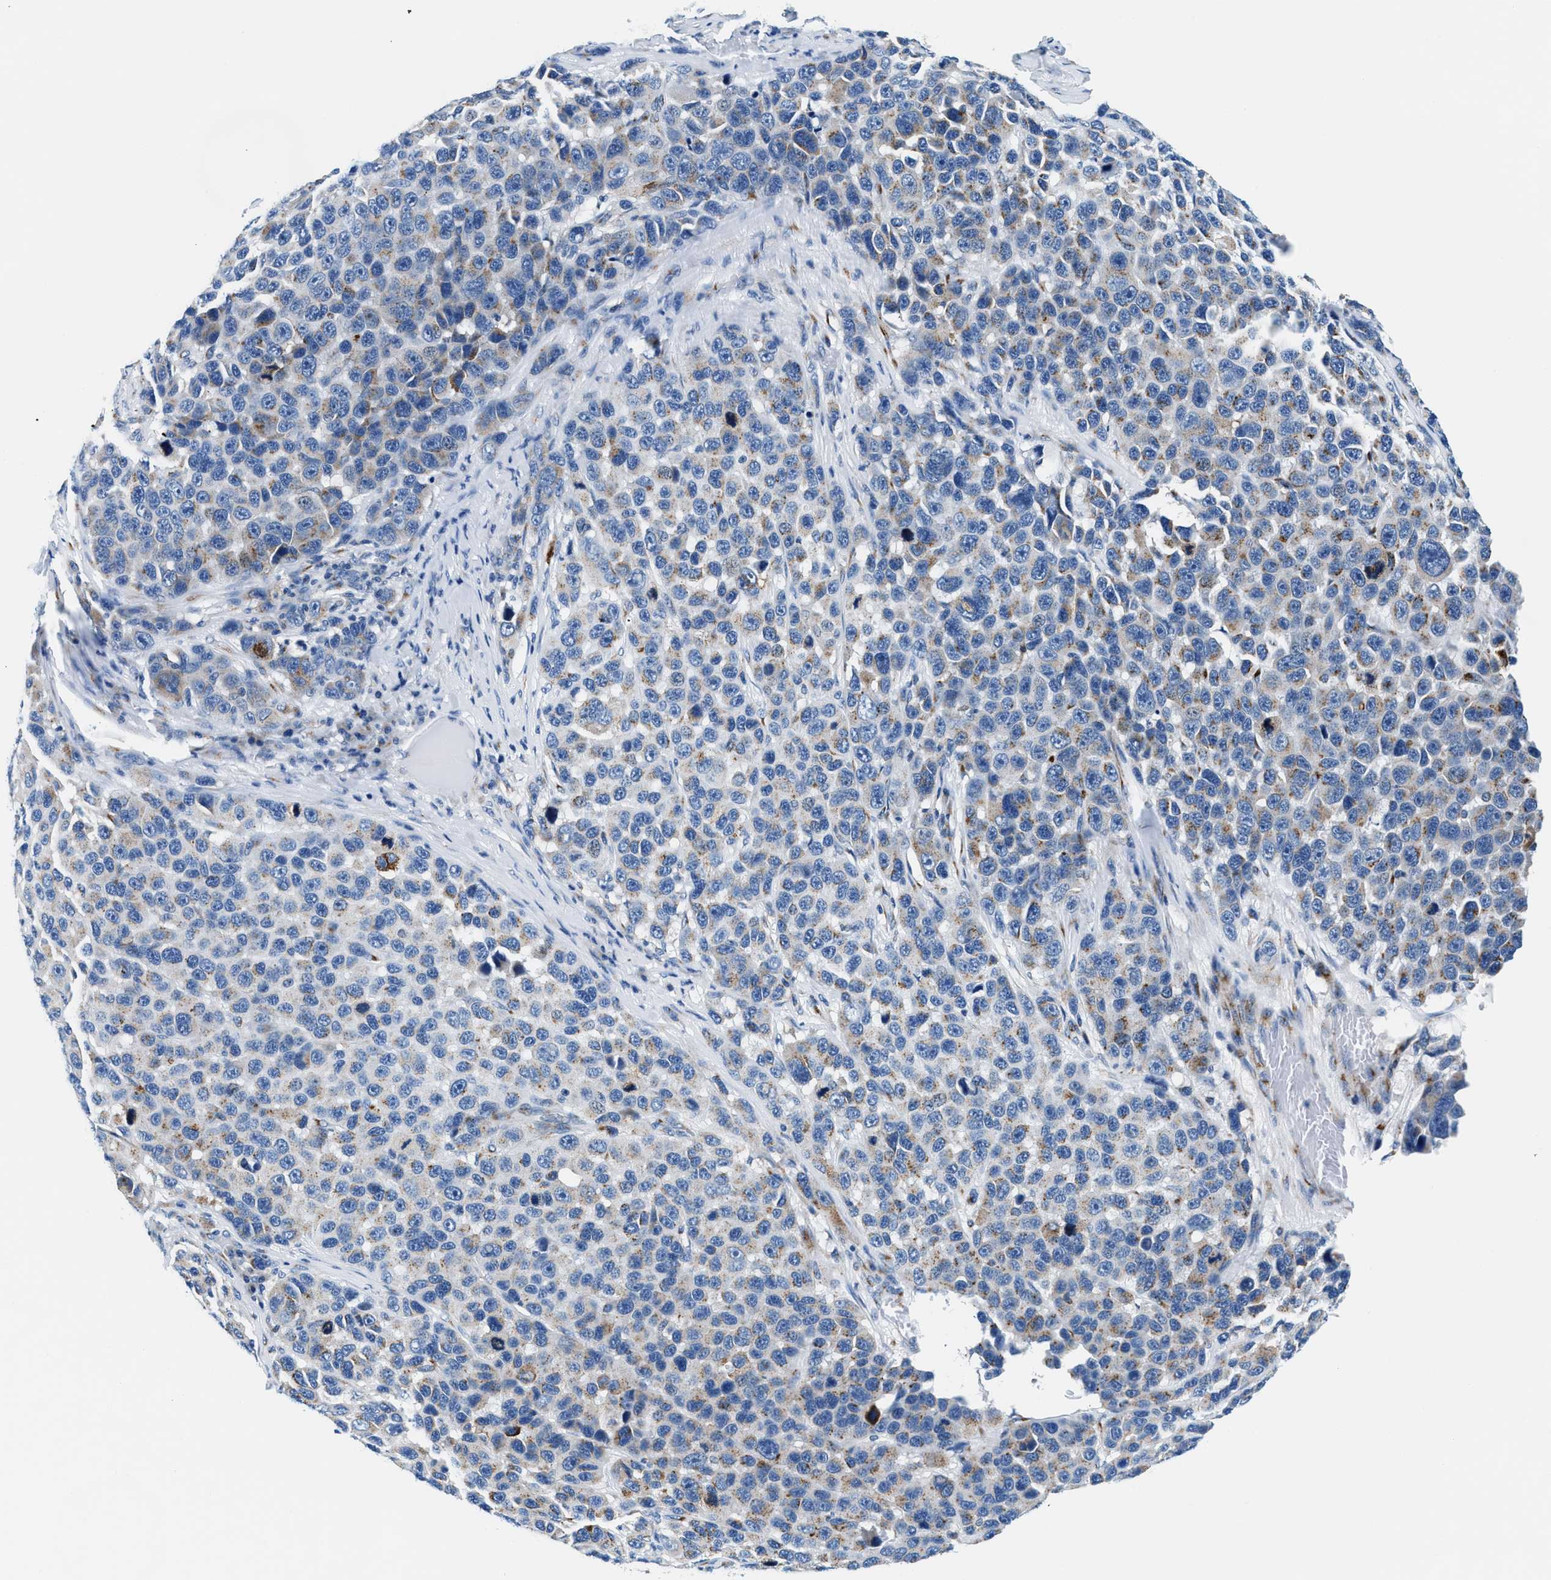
{"staining": {"intensity": "weak", "quantity": "25%-75%", "location": "cytoplasmic/membranous"}, "tissue": "melanoma", "cell_type": "Tumor cells", "image_type": "cancer", "snomed": [{"axis": "morphology", "description": "Malignant melanoma, NOS"}, {"axis": "topography", "description": "Skin"}], "caption": "A low amount of weak cytoplasmic/membranous staining is appreciated in approximately 25%-75% of tumor cells in malignant melanoma tissue.", "gene": "VPS53", "patient": {"sex": "male", "age": 53}}